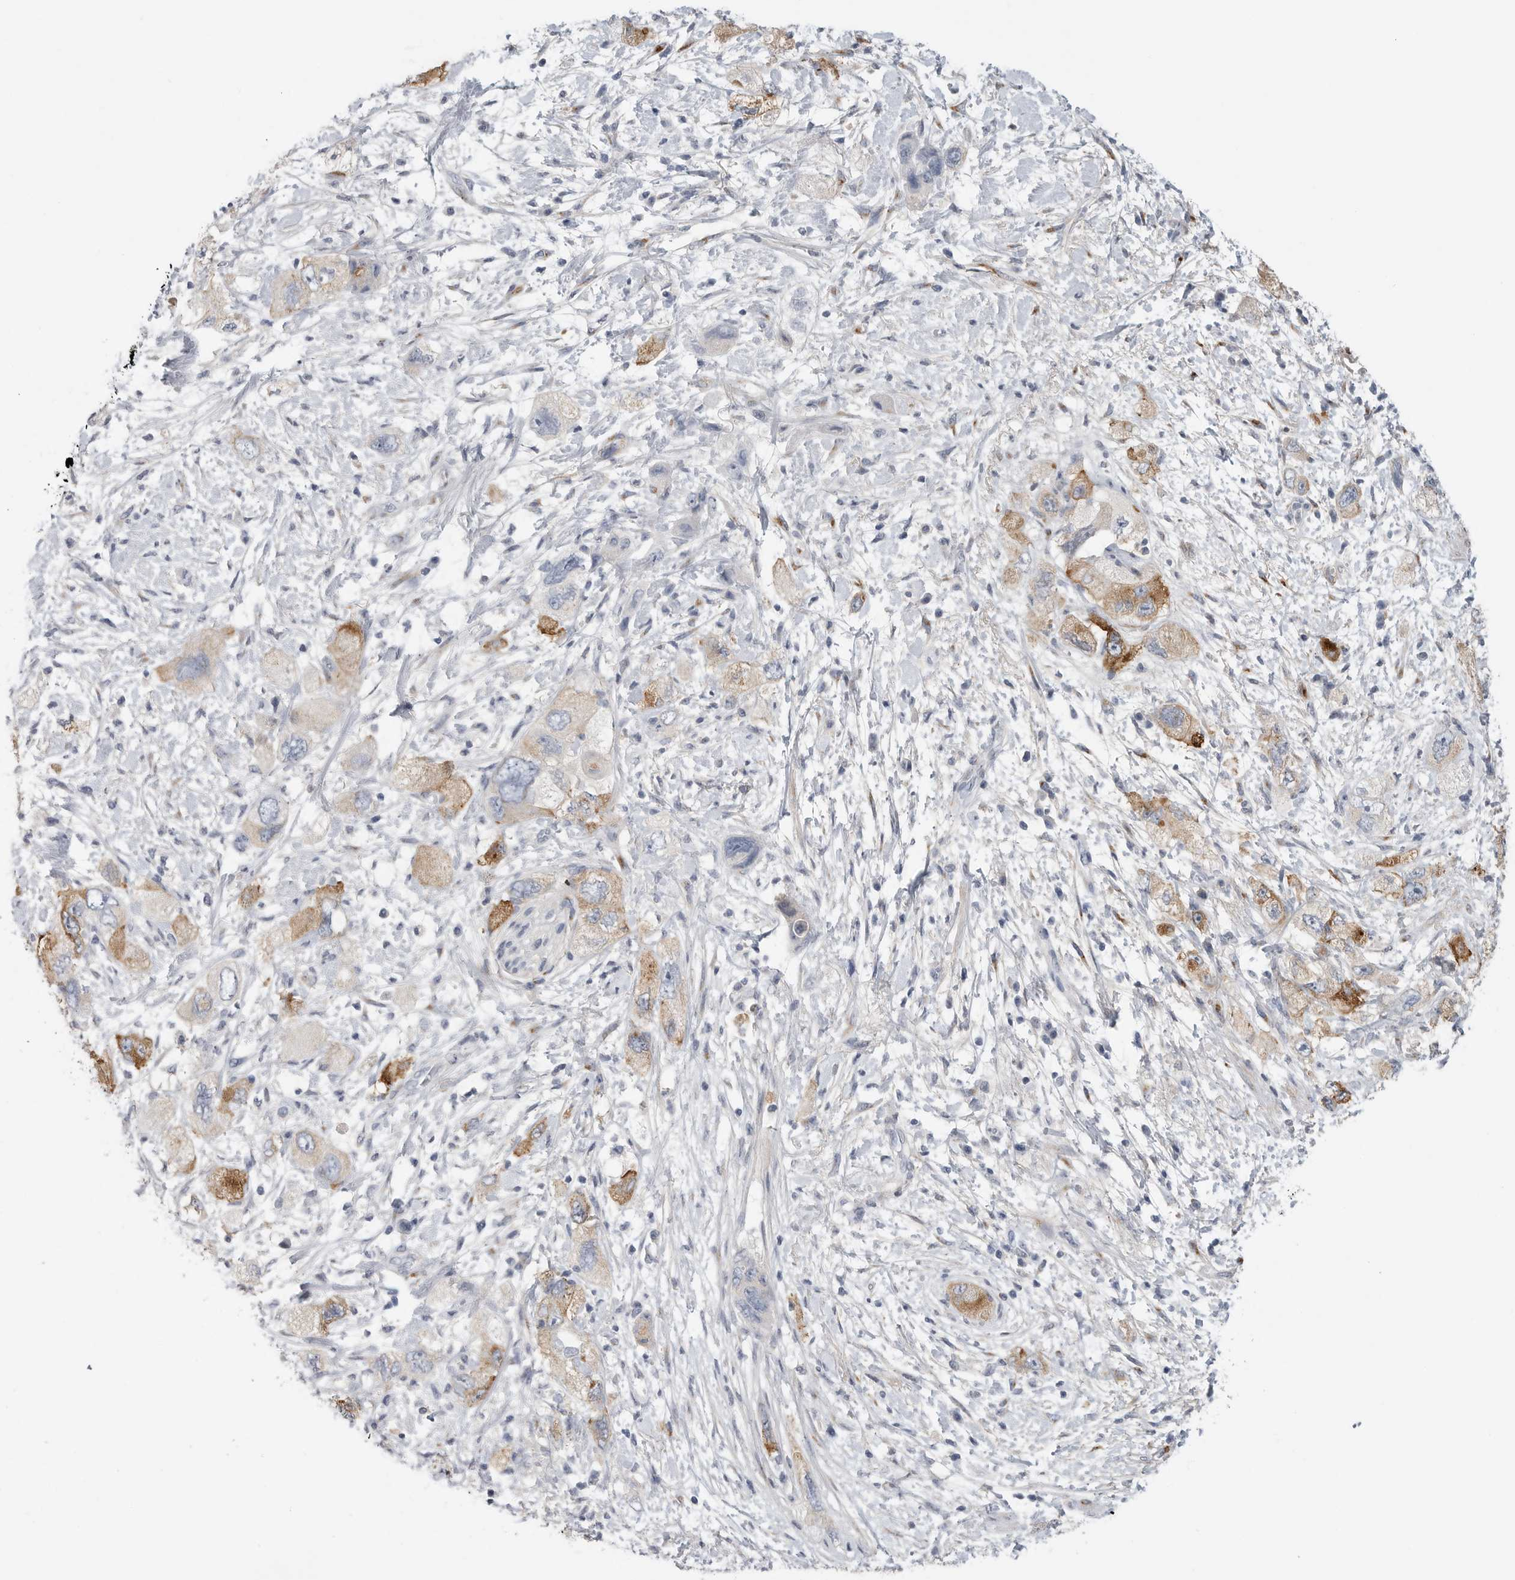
{"staining": {"intensity": "moderate", "quantity": "25%-75%", "location": "cytoplasmic/membranous"}, "tissue": "pancreatic cancer", "cell_type": "Tumor cells", "image_type": "cancer", "snomed": [{"axis": "morphology", "description": "Adenocarcinoma, NOS"}, {"axis": "topography", "description": "Pancreas"}], "caption": "Human pancreatic cancer (adenocarcinoma) stained with a brown dye reveals moderate cytoplasmic/membranous positive staining in approximately 25%-75% of tumor cells.", "gene": "TIMP1", "patient": {"sex": "female", "age": 73}}